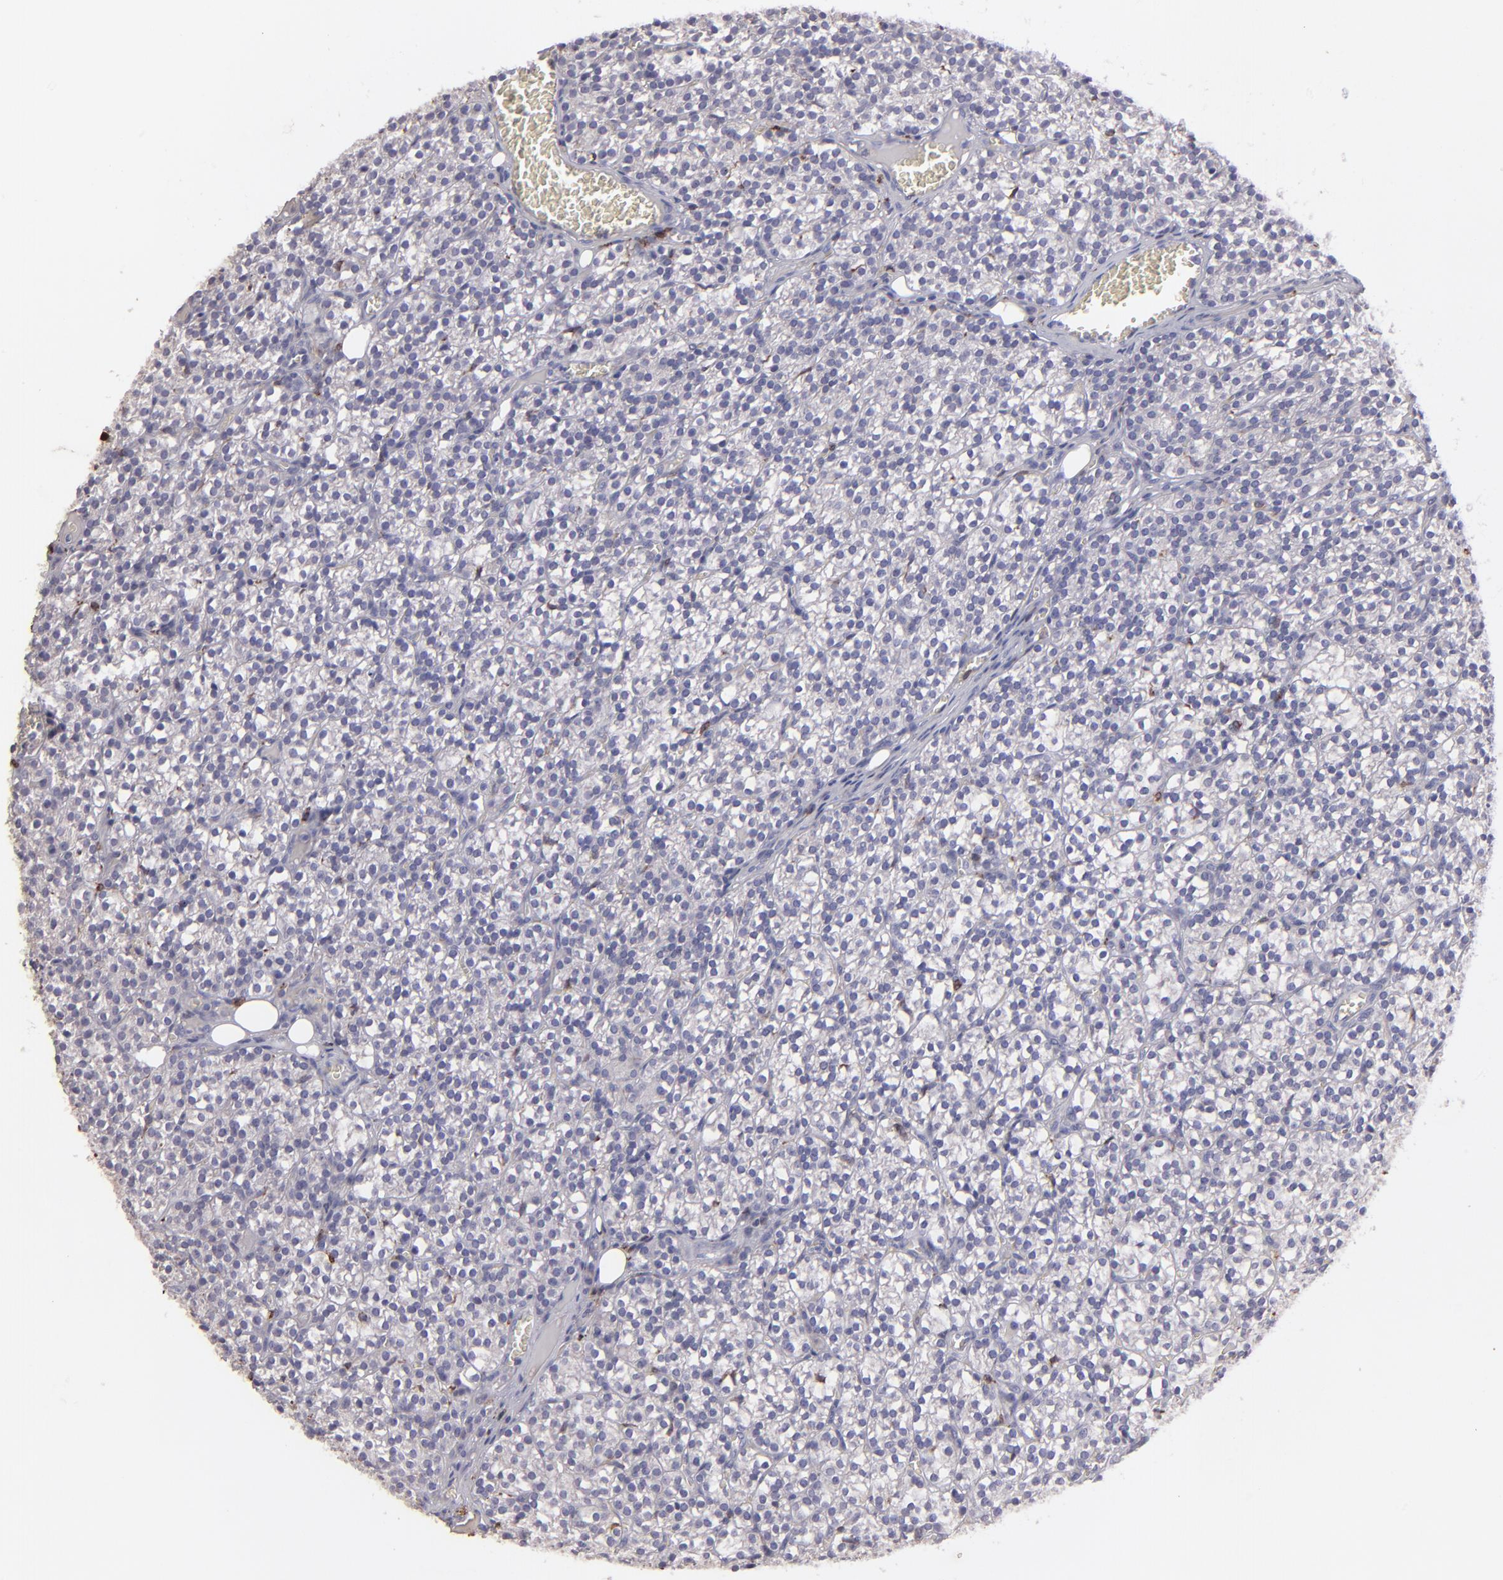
{"staining": {"intensity": "negative", "quantity": "none", "location": "none"}, "tissue": "parathyroid gland", "cell_type": "Glandular cells", "image_type": "normal", "snomed": [{"axis": "morphology", "description": "Normal tissue, NOS"}, {"axis": "topography", "description": "Parathyroid gland"}], "caption": "The immunohistochemistry (IHC) image has no significant positivity in glandular cells of parathyroid gland.", "gene": "C1QA", "patient": {"sex": "female", "age": 17}}